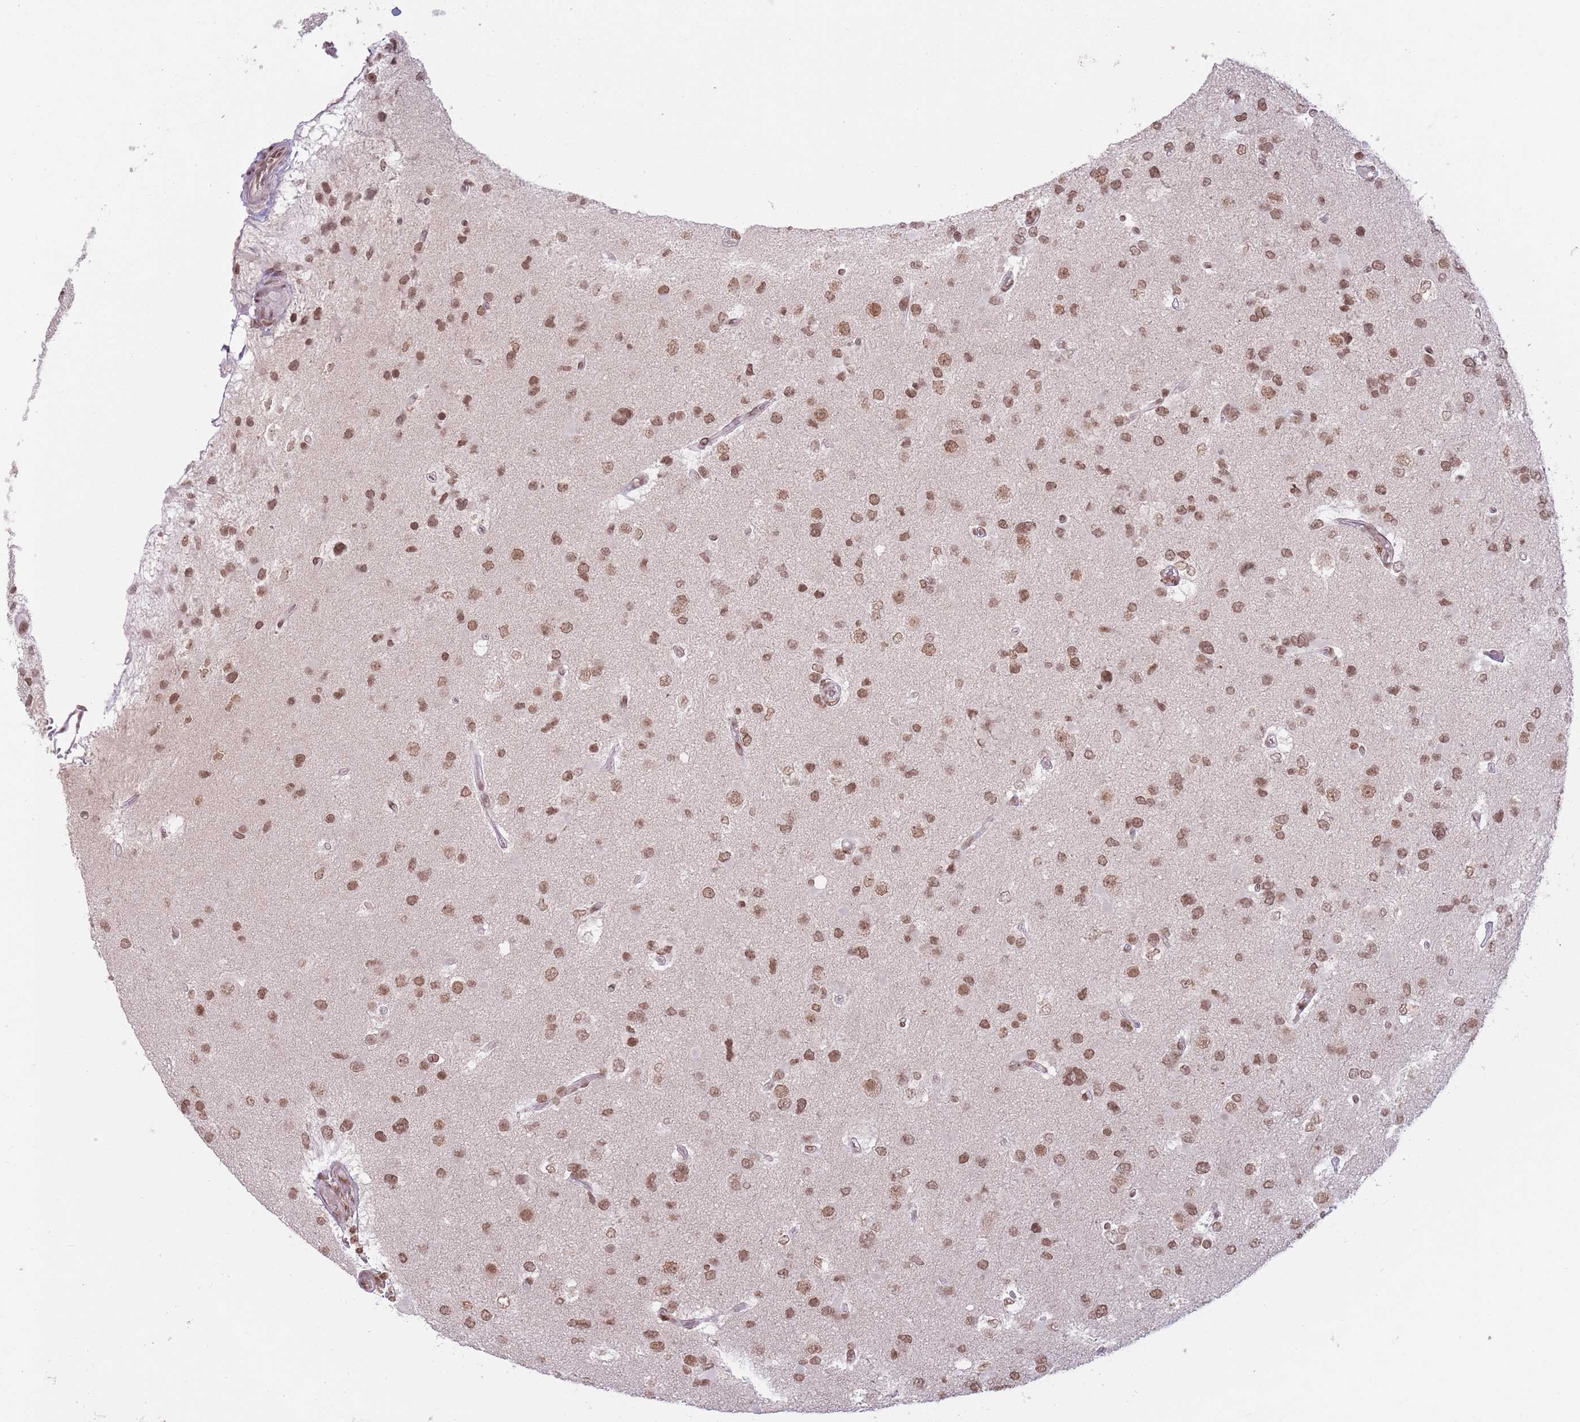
{"staining": {"intensity": "moderate", "quantity": ">75%", "location": "nuclear"}, "tissue": "glioma", "cell_type": "Tumor cells", "image_type": "cancer", "snomed": [{"axis": "morphology", "description": "Glioma, malignant, High grade"}, {"axis": "topography", "description": "Brain"}], "caption": "Immunohistochemical staining of malignant high-grade glioma displays medium levels of moderate nuclear protein staining in approximately >75% of tumor cells.", "gene": "SH3RF3", "patient": {"sex": "male", "age": 53}}